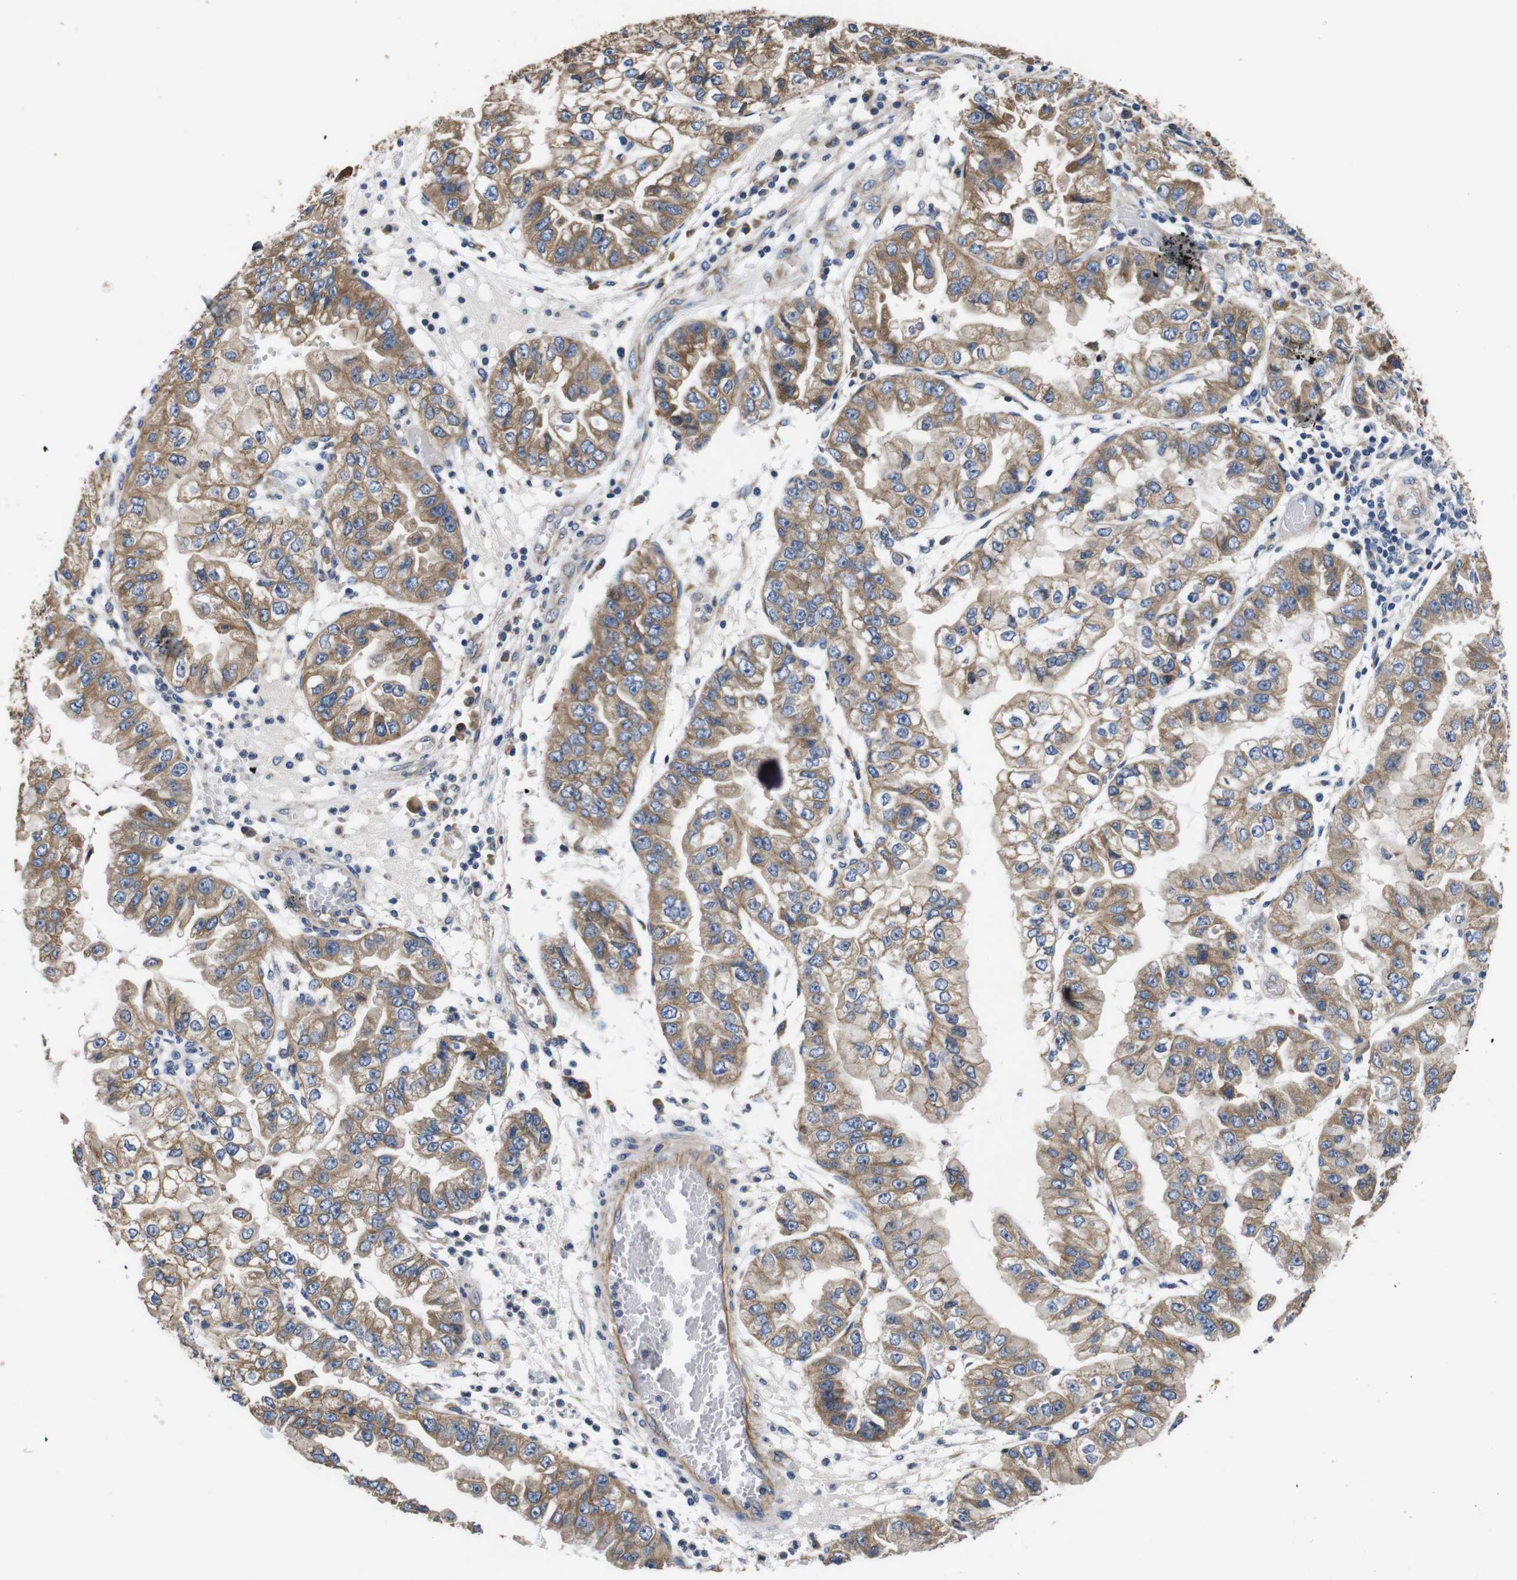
{"staining": {"intensity": "moderate", "quantity": ">75%", "location": "cytoplasmic/membranous"}, "tissue": "liver cancer", "cell_type": "Tumor cells", "image_type": "cancer", "snomed": [{"axis": "morphology", "description": "Cholangiocarcinoma"}, {"axis": "topography", "description": "Liver"}], "caption": "Moderate cytoplasmic/membranous positivity for a protein is present in approximately >75% of tumor cells of cholangiocarcinoma (liver) using immunohistochemistry (IHC).", "gene": "MARCHF7", "patient": {"sex": "female", "age": 79}}